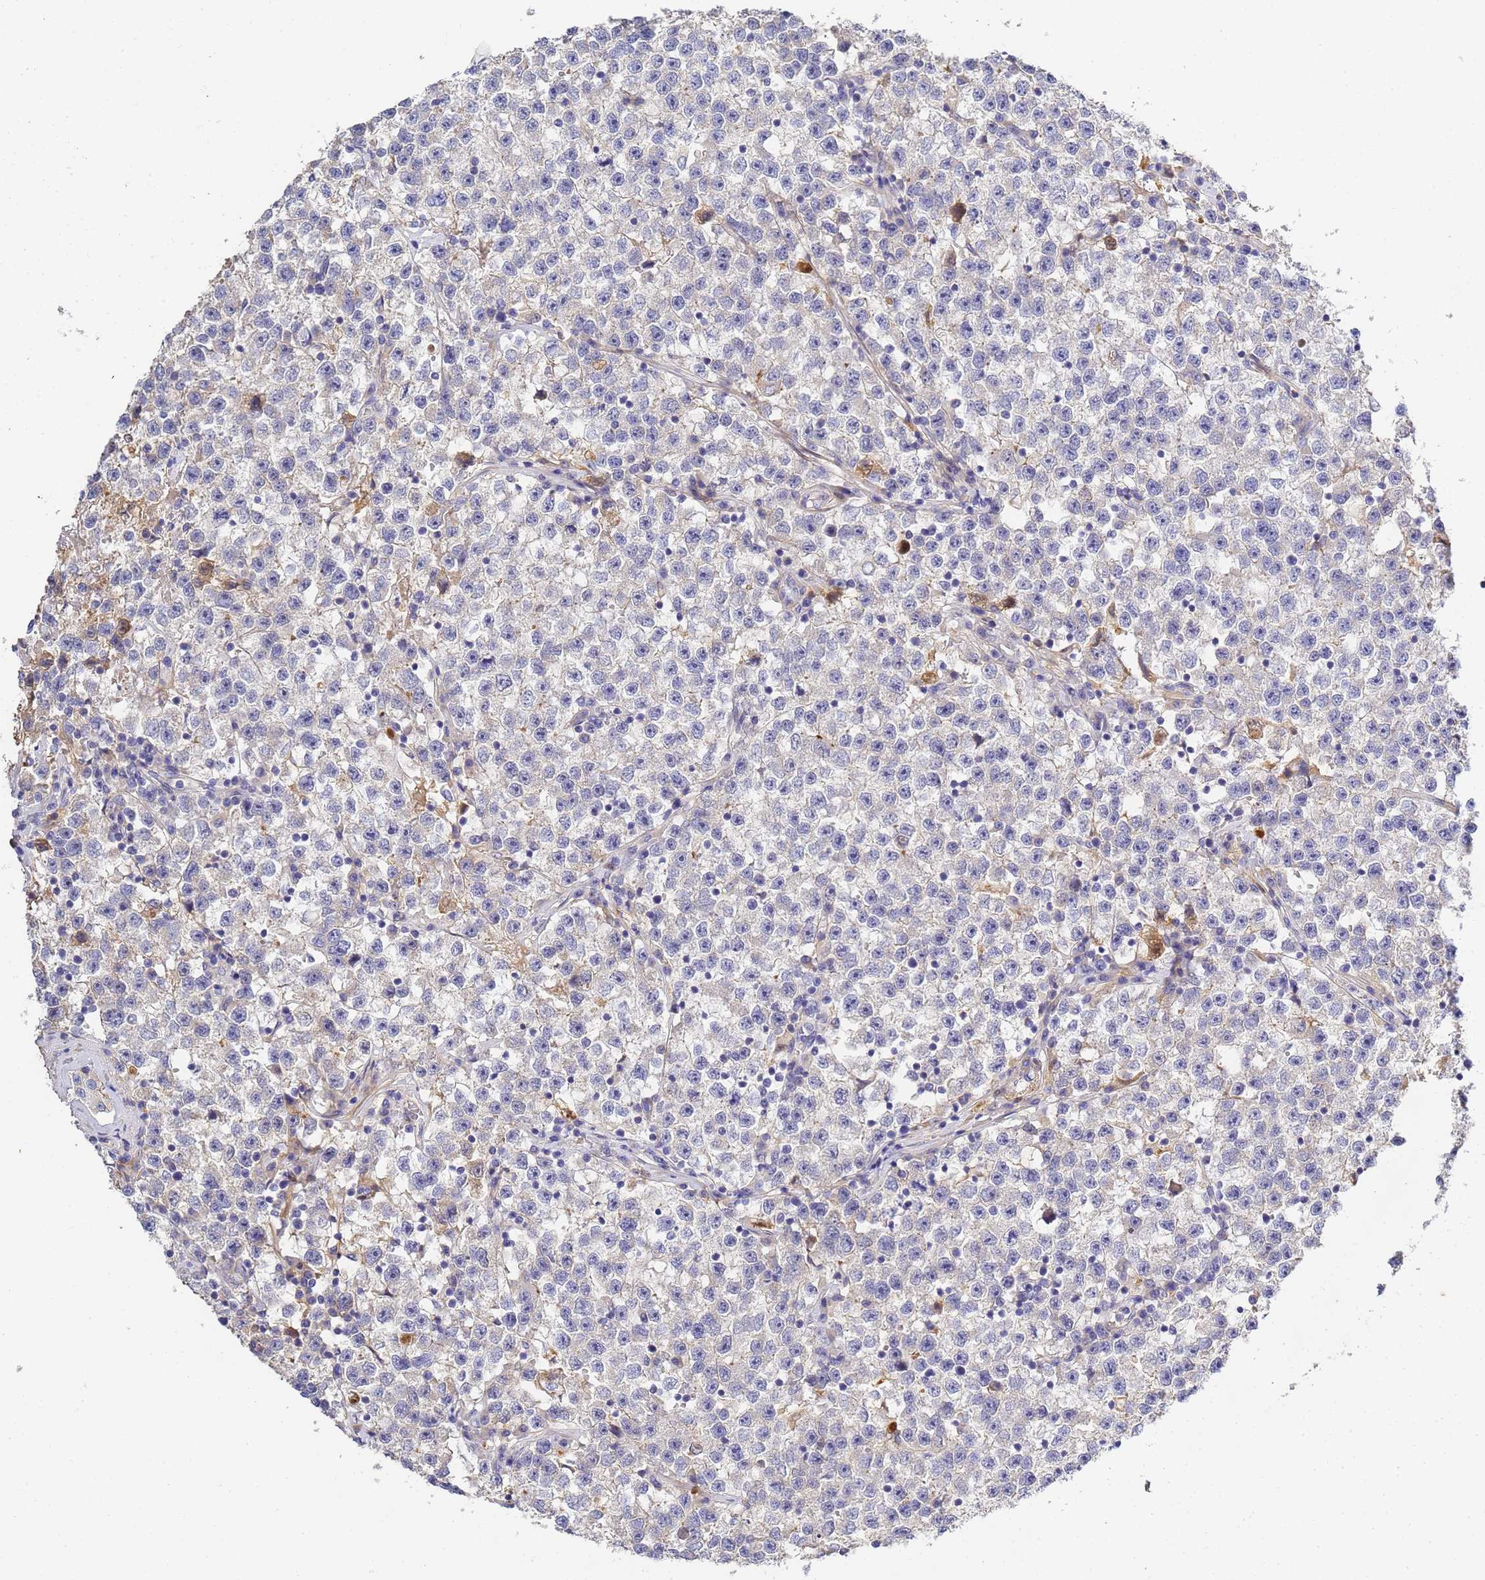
{"staining": {"intensity": "negative", "quantity": "none", "location": "none"}, "tissue": "testis cancer", "cell_type": "Tumor cells", "image_type": "cancer", "snomed": [{"axis": "morphology", "description": "Seminoma, NOS"}, {"axis": "topography", "description": "Testis"}], "caption": "DAB (3,3'-diaminobenzidine) immunohistochemical staining of testis cancer demonstrates no significant staining in tumor cells. (Stains: DAB IHC with hematoxylin counter stain, Microscopy: brightfield microscopy at high magnification).", "gene": "CFH", "patient": {"sex": "male", "age": 22}}